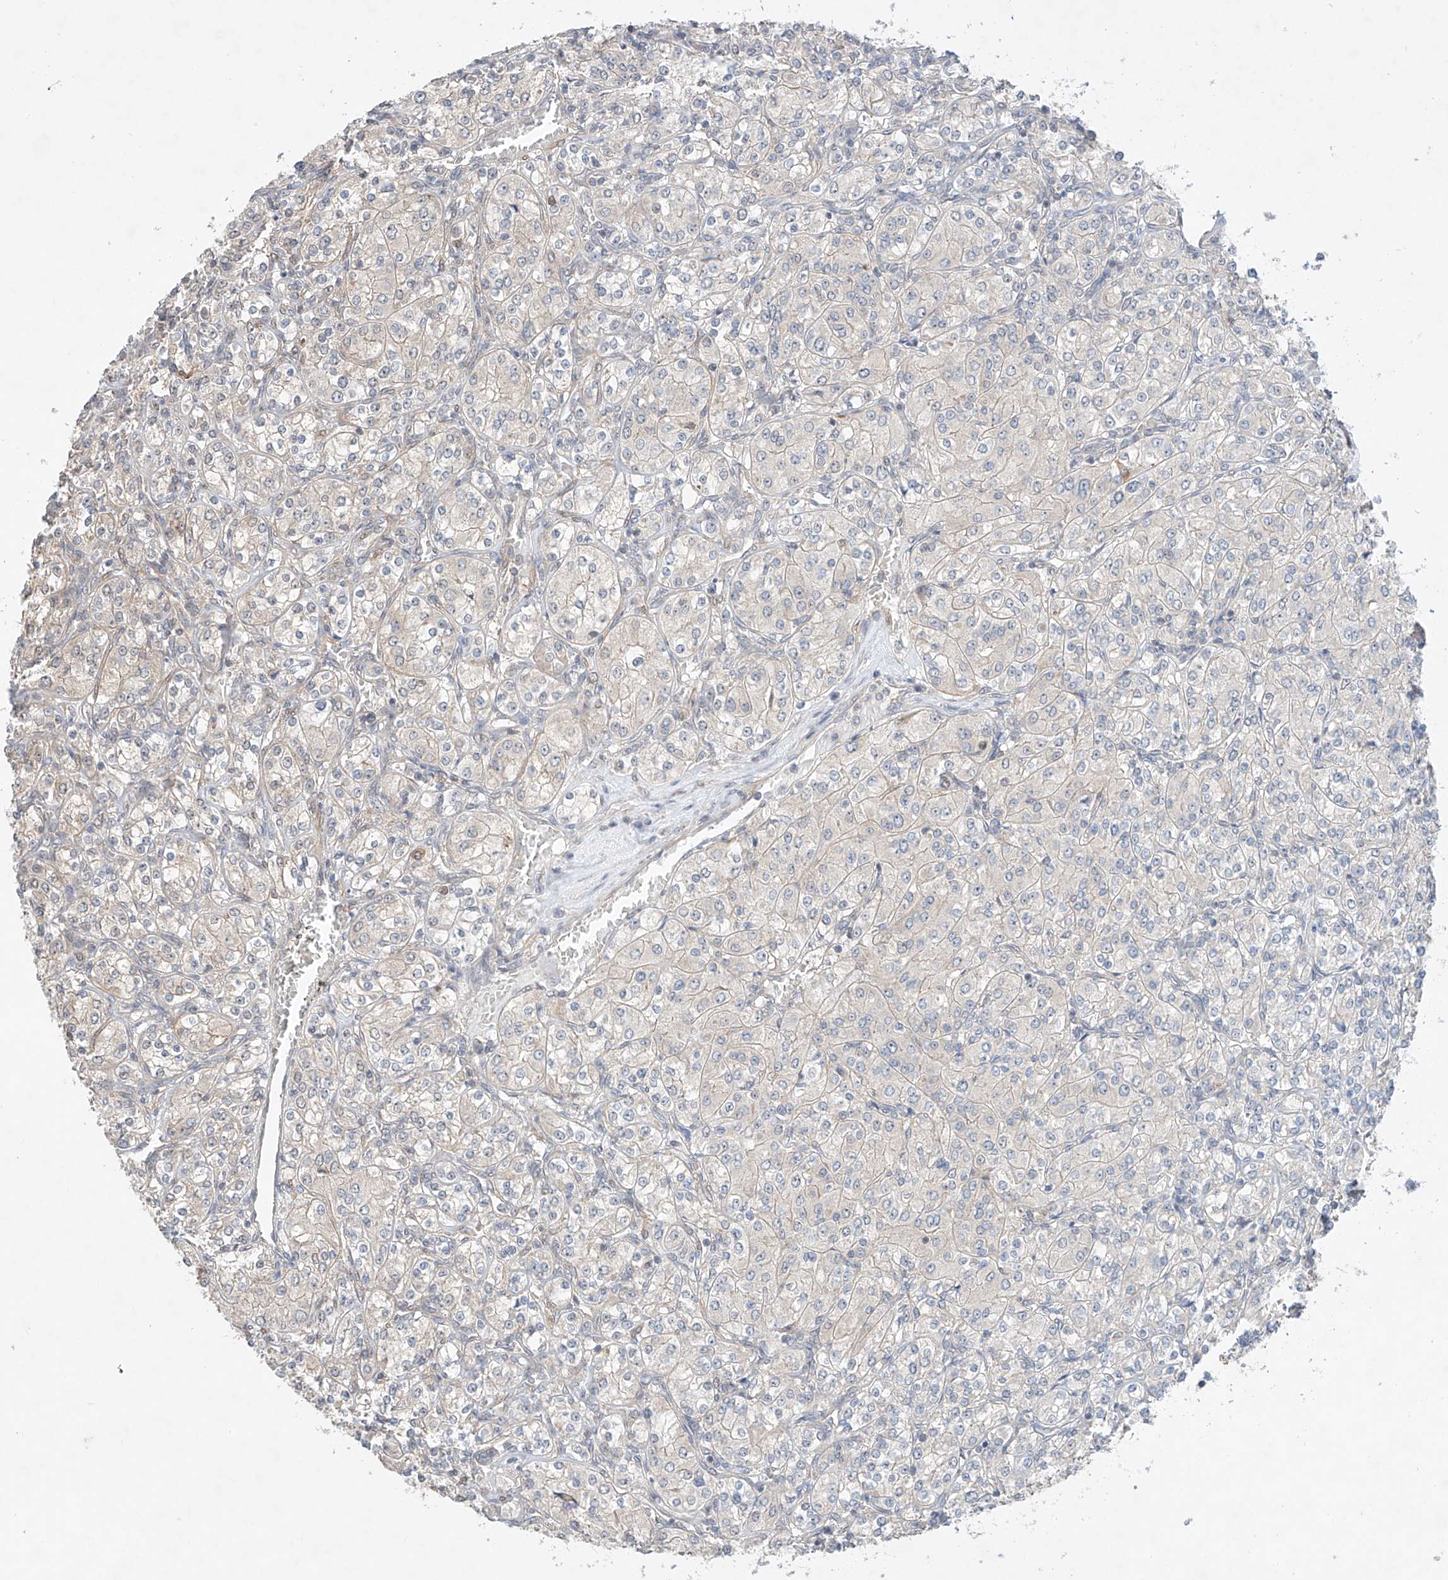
{"staining": {"intensity": "negative", "quantity": "none", "location": "none"}, "tissue": "renal cancer", "cell_type": "Tumor cells", "image_type": "cancer", "snomed": [{"axis": "morphology", "description": "Adenocarcinoma, NOS"}, {"axis": "topography", "description": "Kidney"}], "caption": "Human renal cancer (adenocarcinoma) stained for a protein using immunohistochemistry (IHC) reveals no positivity in tumor cells.", "gene": "TSR2", "patient": {"sex": "male", "age": 77}}